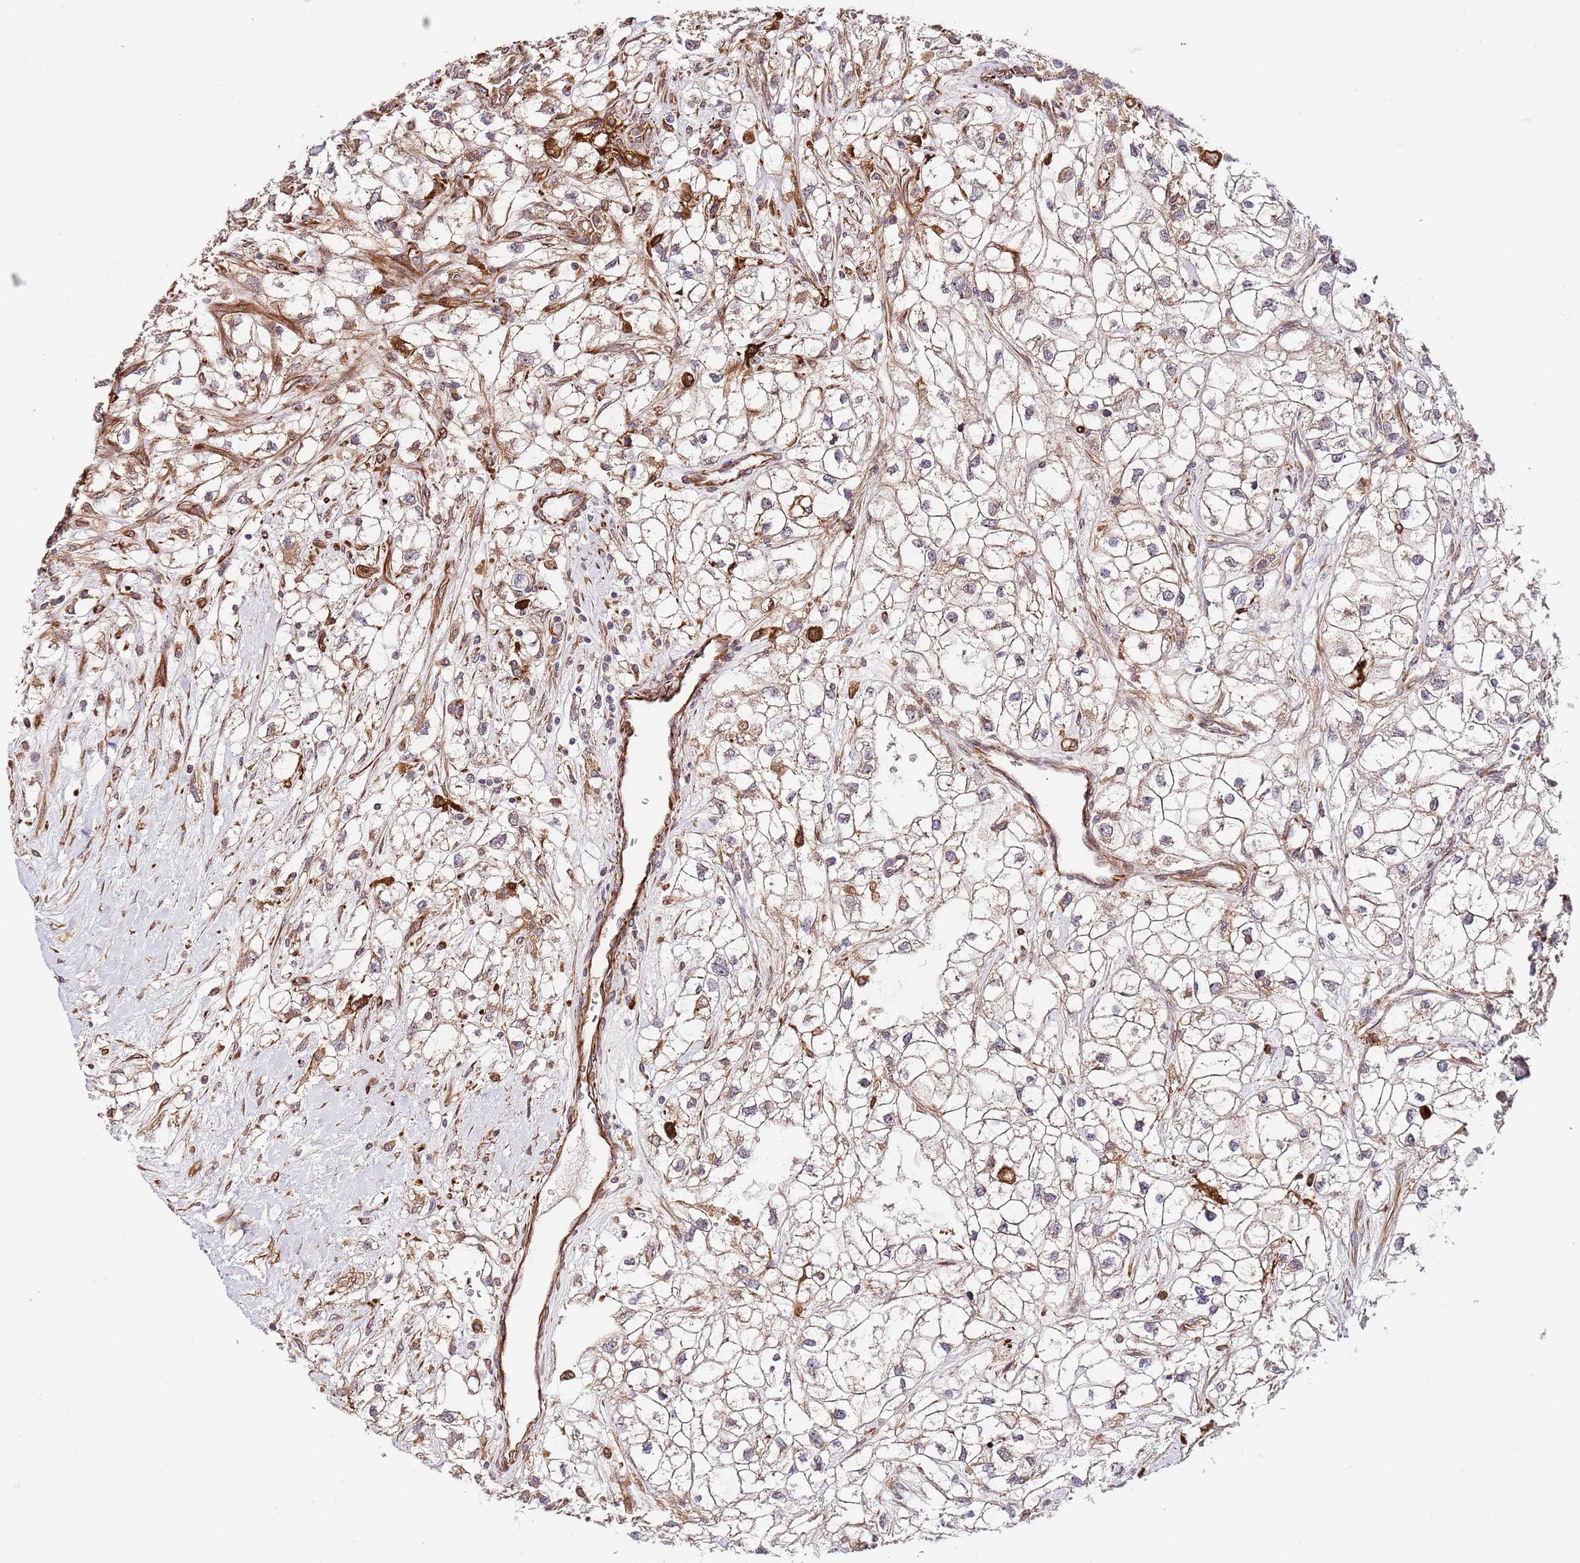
{"staining": {"intensity": "weak", "quantity": "25%-75%", "location": "cytoplasmic/membranous"}, "tissue": "renal cancer", "cell_type": "Tumor cells", "image_type": "cancer", "snomed": [{"axis": "morphology", "description": "Adenocarcinoma, NOS"}, {"axis": "topography", "description": "Kidney"}], "caption": "Tumor cells exhibit weak cytoplasmic/membranous positivity in approximately 25%-75% of cells in renal cancer (adenocarcinoma).", "gene": "NEK3", "patient": {"sex": "male", "age": 59}}